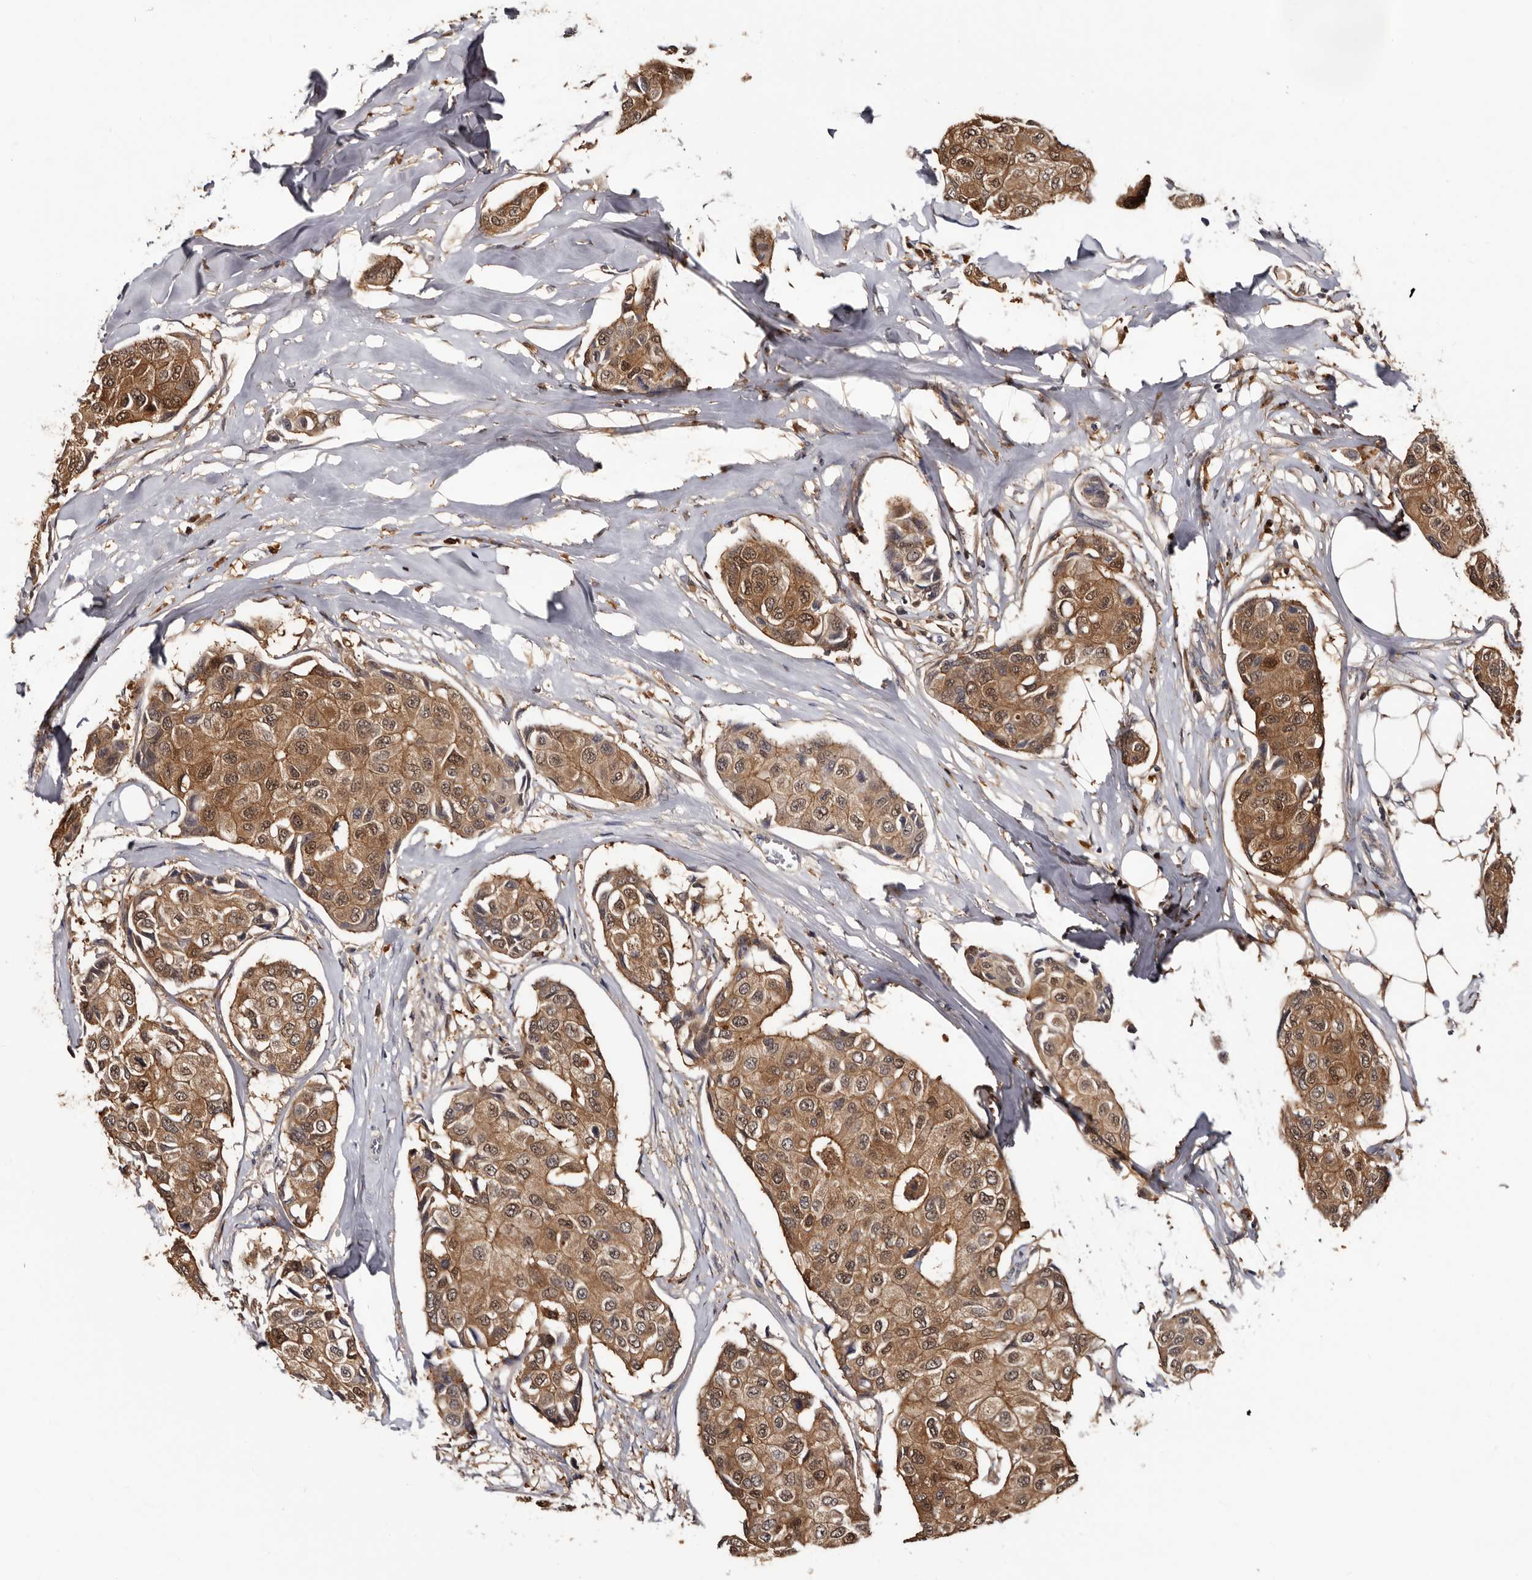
{"staining": {"intensity": "moderate", "quantity": ">75%", "location": "cytoplasmic/membranous,nuclear"}, "tissue": "breast cancer", "cell_type": "Tumor cells", "image_type": "cancer", "snomed": [{"axis": "morphology", "description": "Duct carcinoma"}, {"axis": "topography", "description": "Breast"}], "caption": "The image shows a brown stain indicating the presence of a protein in the cytoplasmic/membranous and nuclear of tumor cells in breast cancer.", "gene": "DNPH1", "patient": {"sex": "female", "age": 80}}